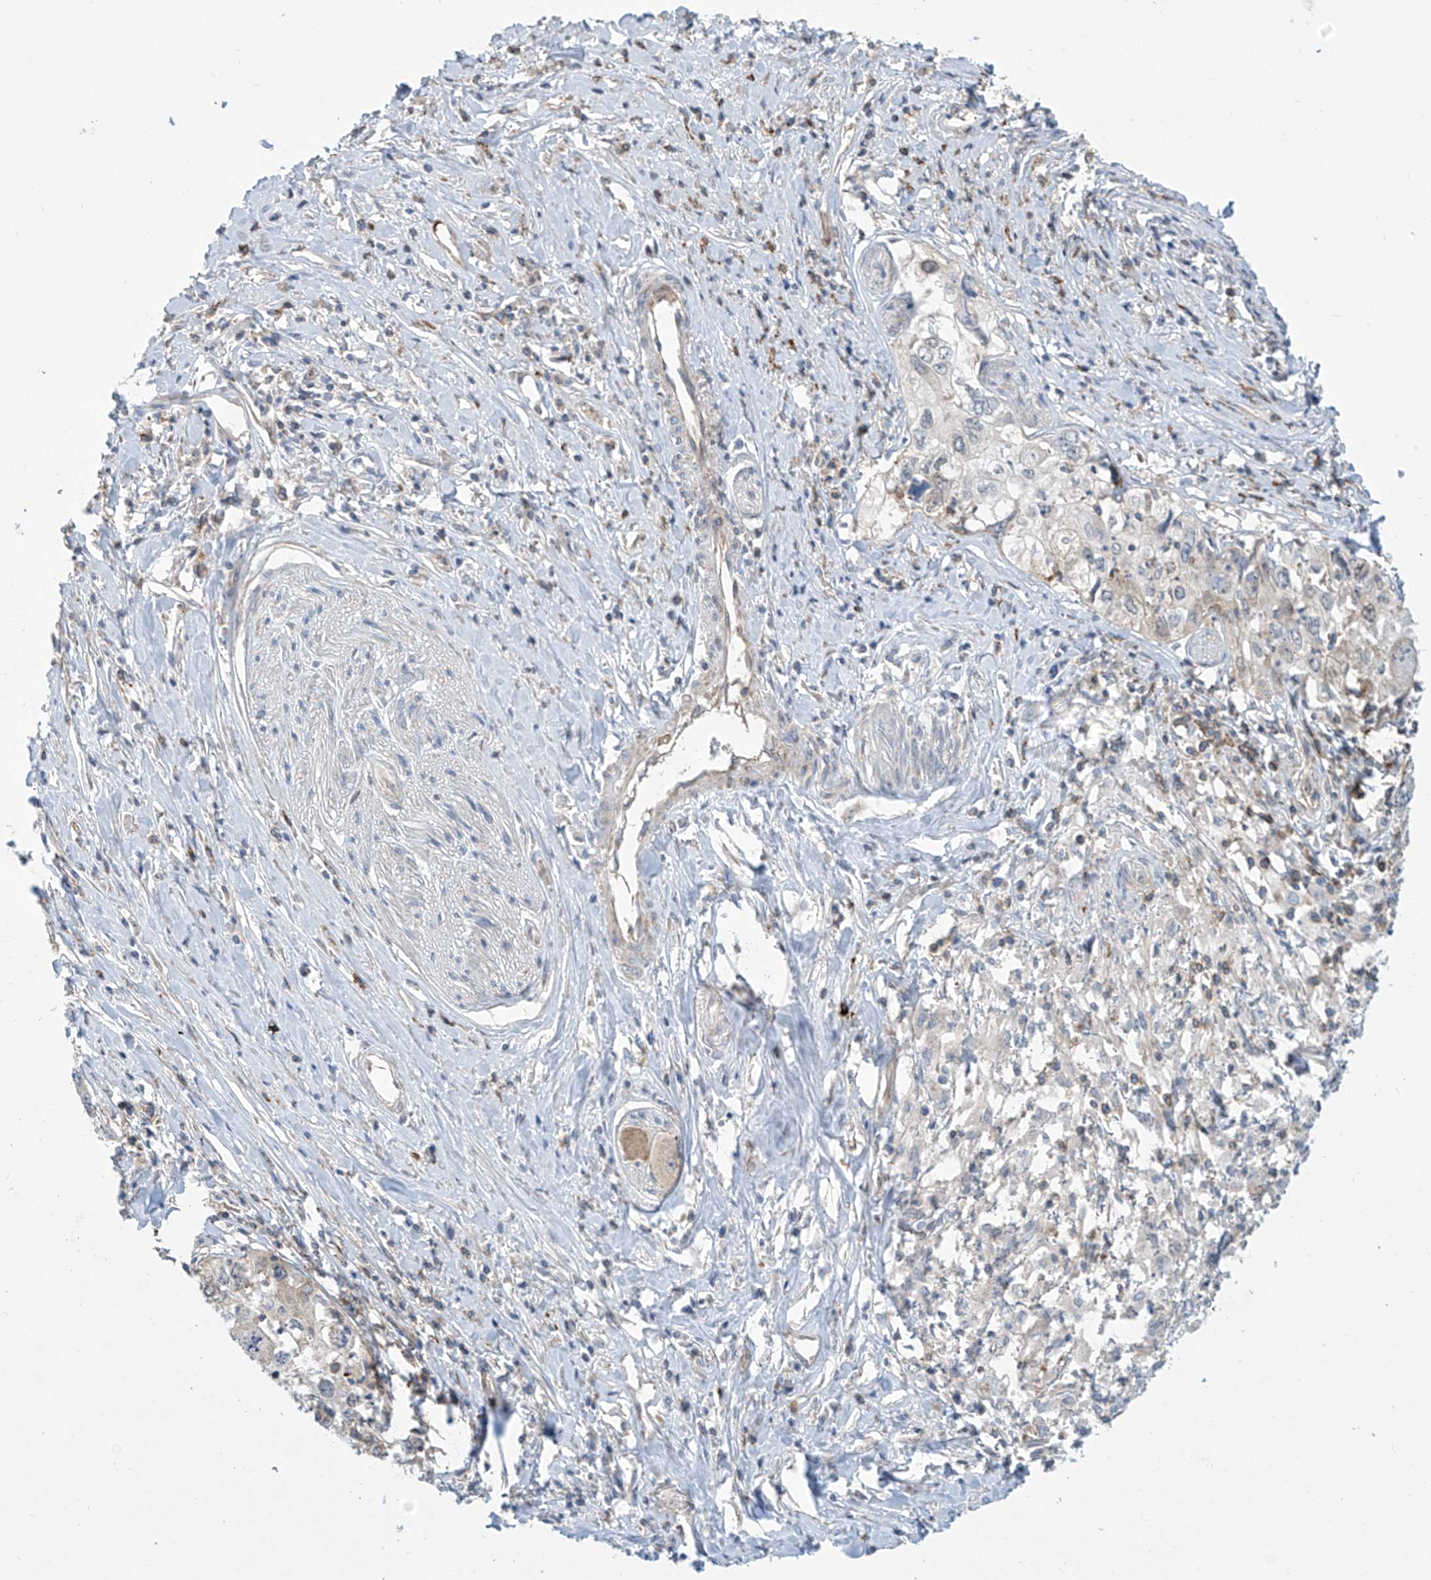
{"staining": {"intensity": "negative", "quantity": "none", "location": "none"}, "tissue": "cervical cancer", "cell_type": "Tumor cells", "image_type": "cancer", "snomed": [{"axis": "morphology", "description": "Squamous cell carcinoma, NOS"}, {"axis": "topography", "description": "Cervix"}], "caption": "There is no significant positivity in tumor cells of cervical squamous cell carcinoma. Nuclei are stained in blue.", "gene": "IBA57", "patient": {"sex": "female", "age": 31}}